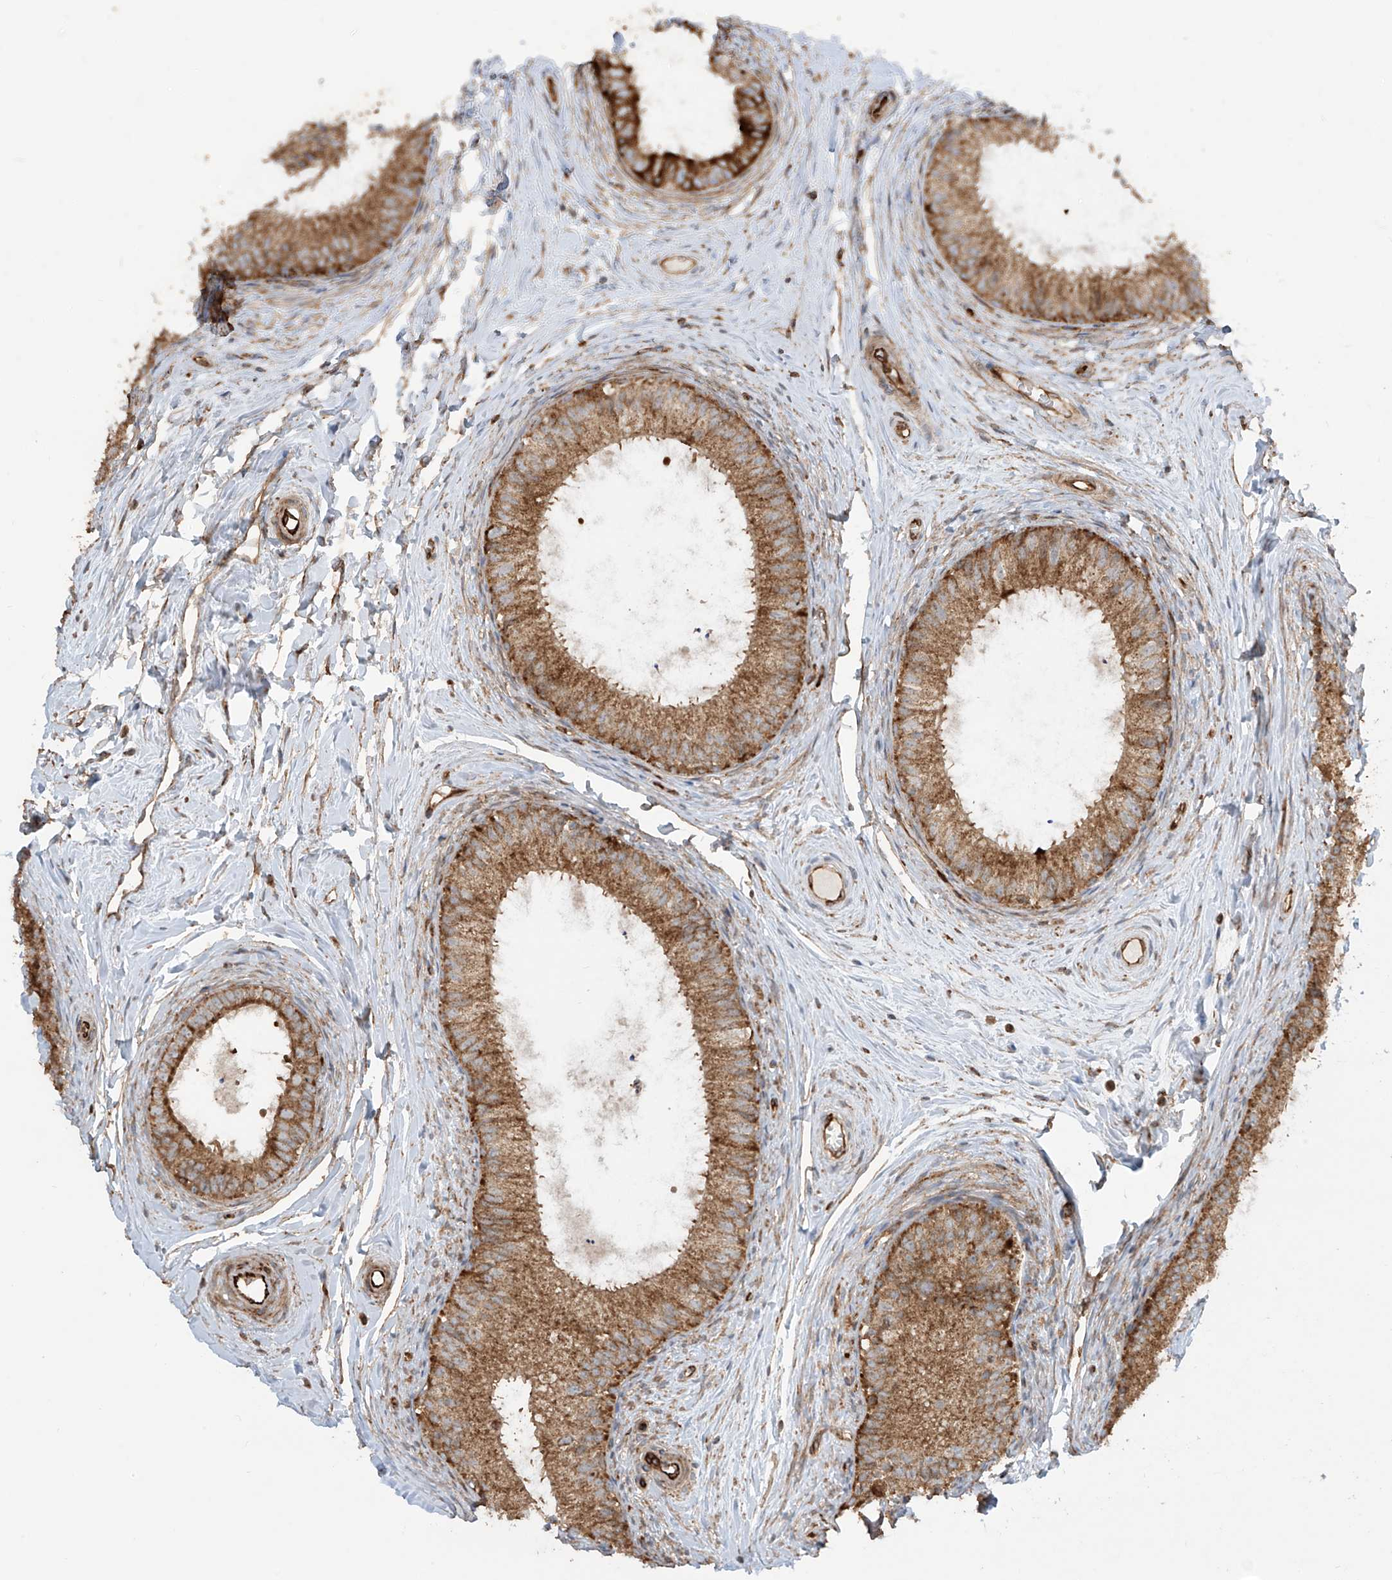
{"staining": {"intensity": "moderate", "quantity": ">75%", "location": "cytoplasmic/membranous"}, "tissue": "epididymis", "cell_type": "Glandular cells", "image_type": "normal", "snomed": [{"axis": "morphology", "description": "Normal tissue, NOS"}, {"axis": "topography", "description": "Epididymis"}], "caption": "The immunohistochemical stain labels moderate cytoplasmic/membranous positivity in glandular cells of unremarkable epididymis.", "gene": "EIF5B", "patient": {"sex": "male", "age": 34}}